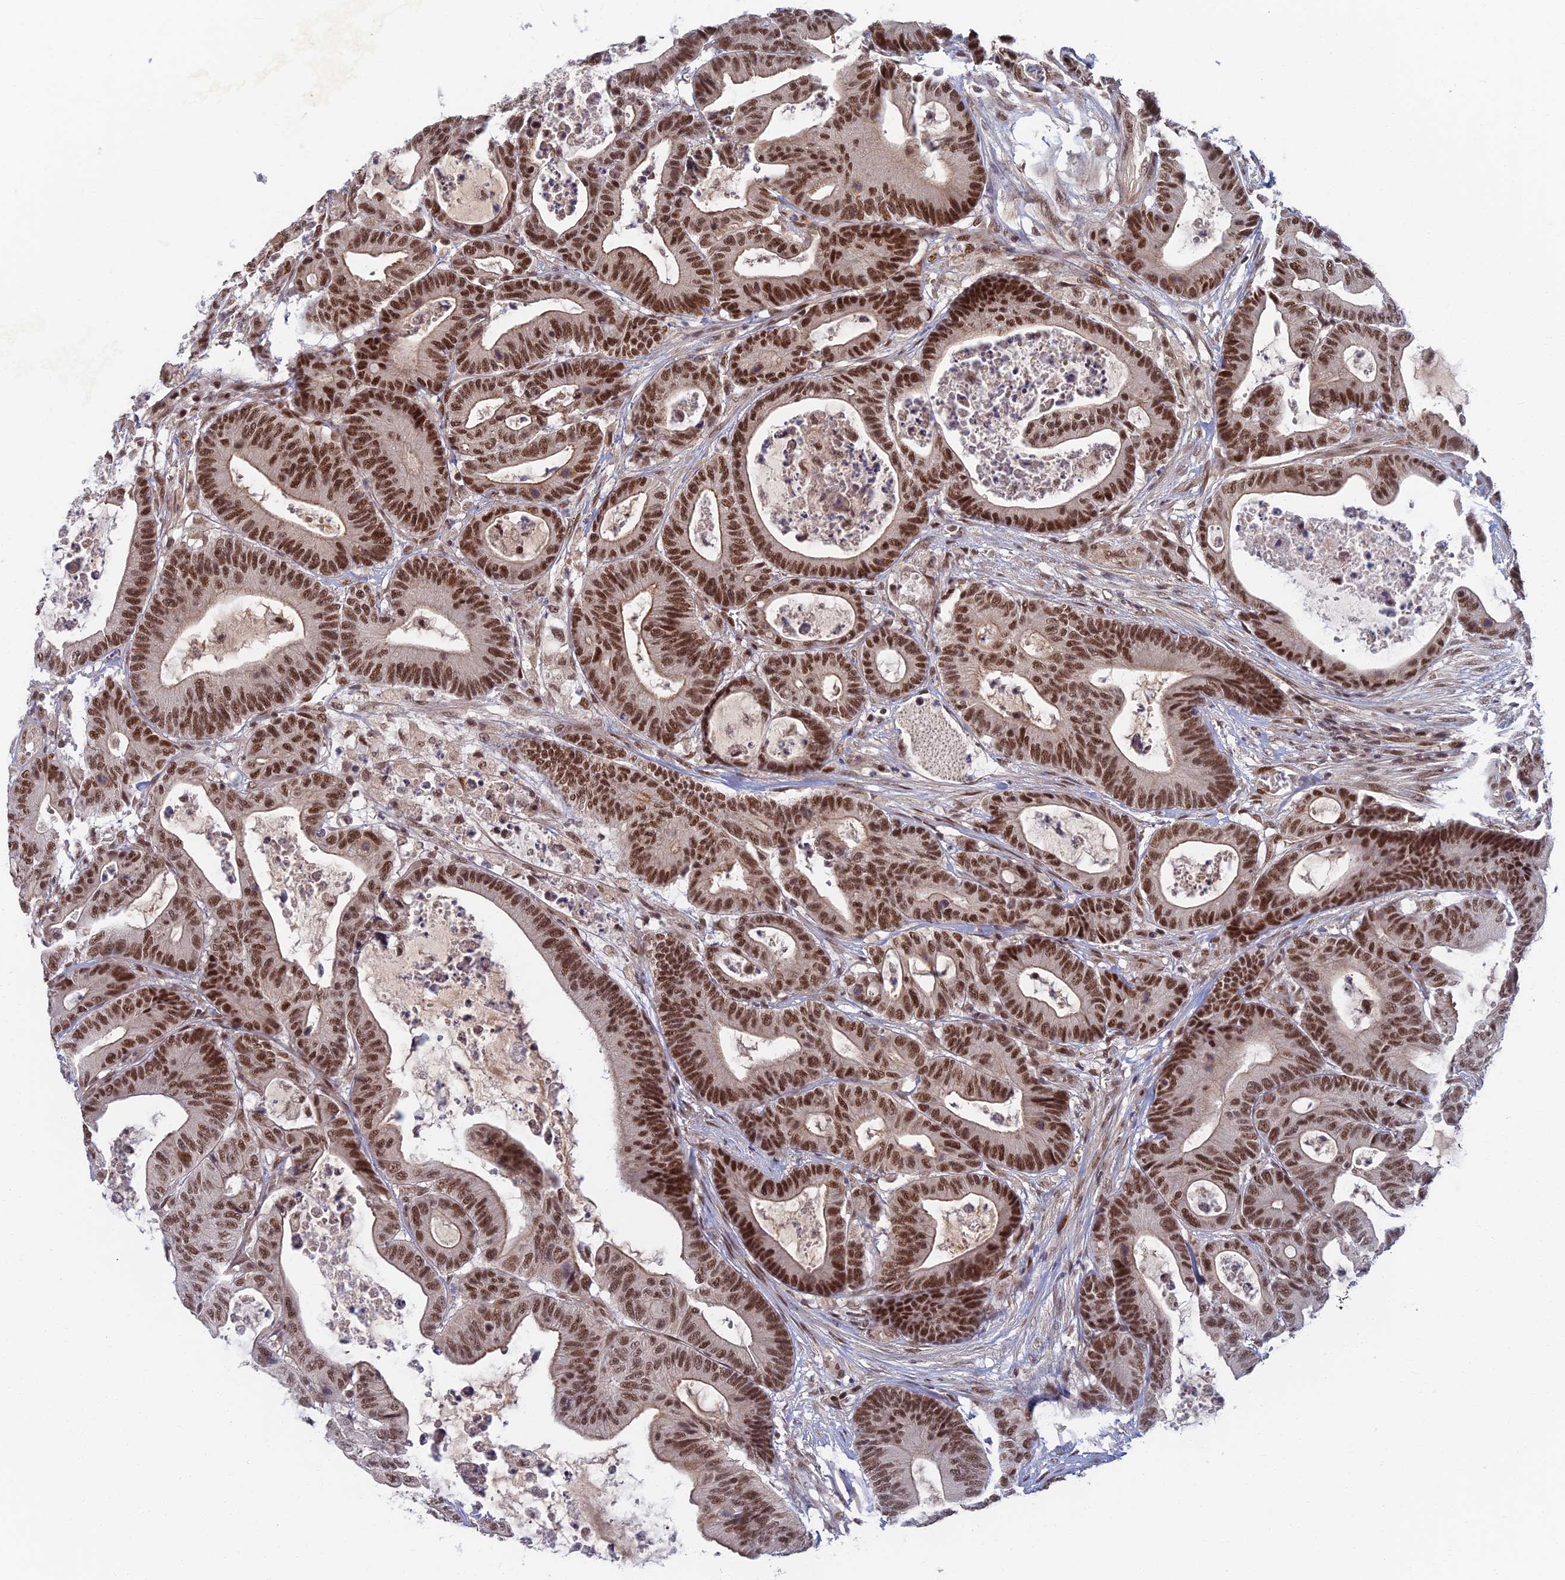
{"staining": {"intensity": "strong", "quantity": ">75%", "location": "nuclear"}, "tissue": "colorectal cancer", "cell_type": "Tumor cells", "image_type": "cancer", "snomed": [{"axis": "morphology", "description": "Adenocarcinoma, NOS"}, {"axis": "topography", "description": "Colon"}], "caption": "Adenocarcinoma (colorectal) stained with a protein marker reveals strong staining in tumor cells.", "gene": "TCEA2", "patient": {"sex": "female", "age": 84}}